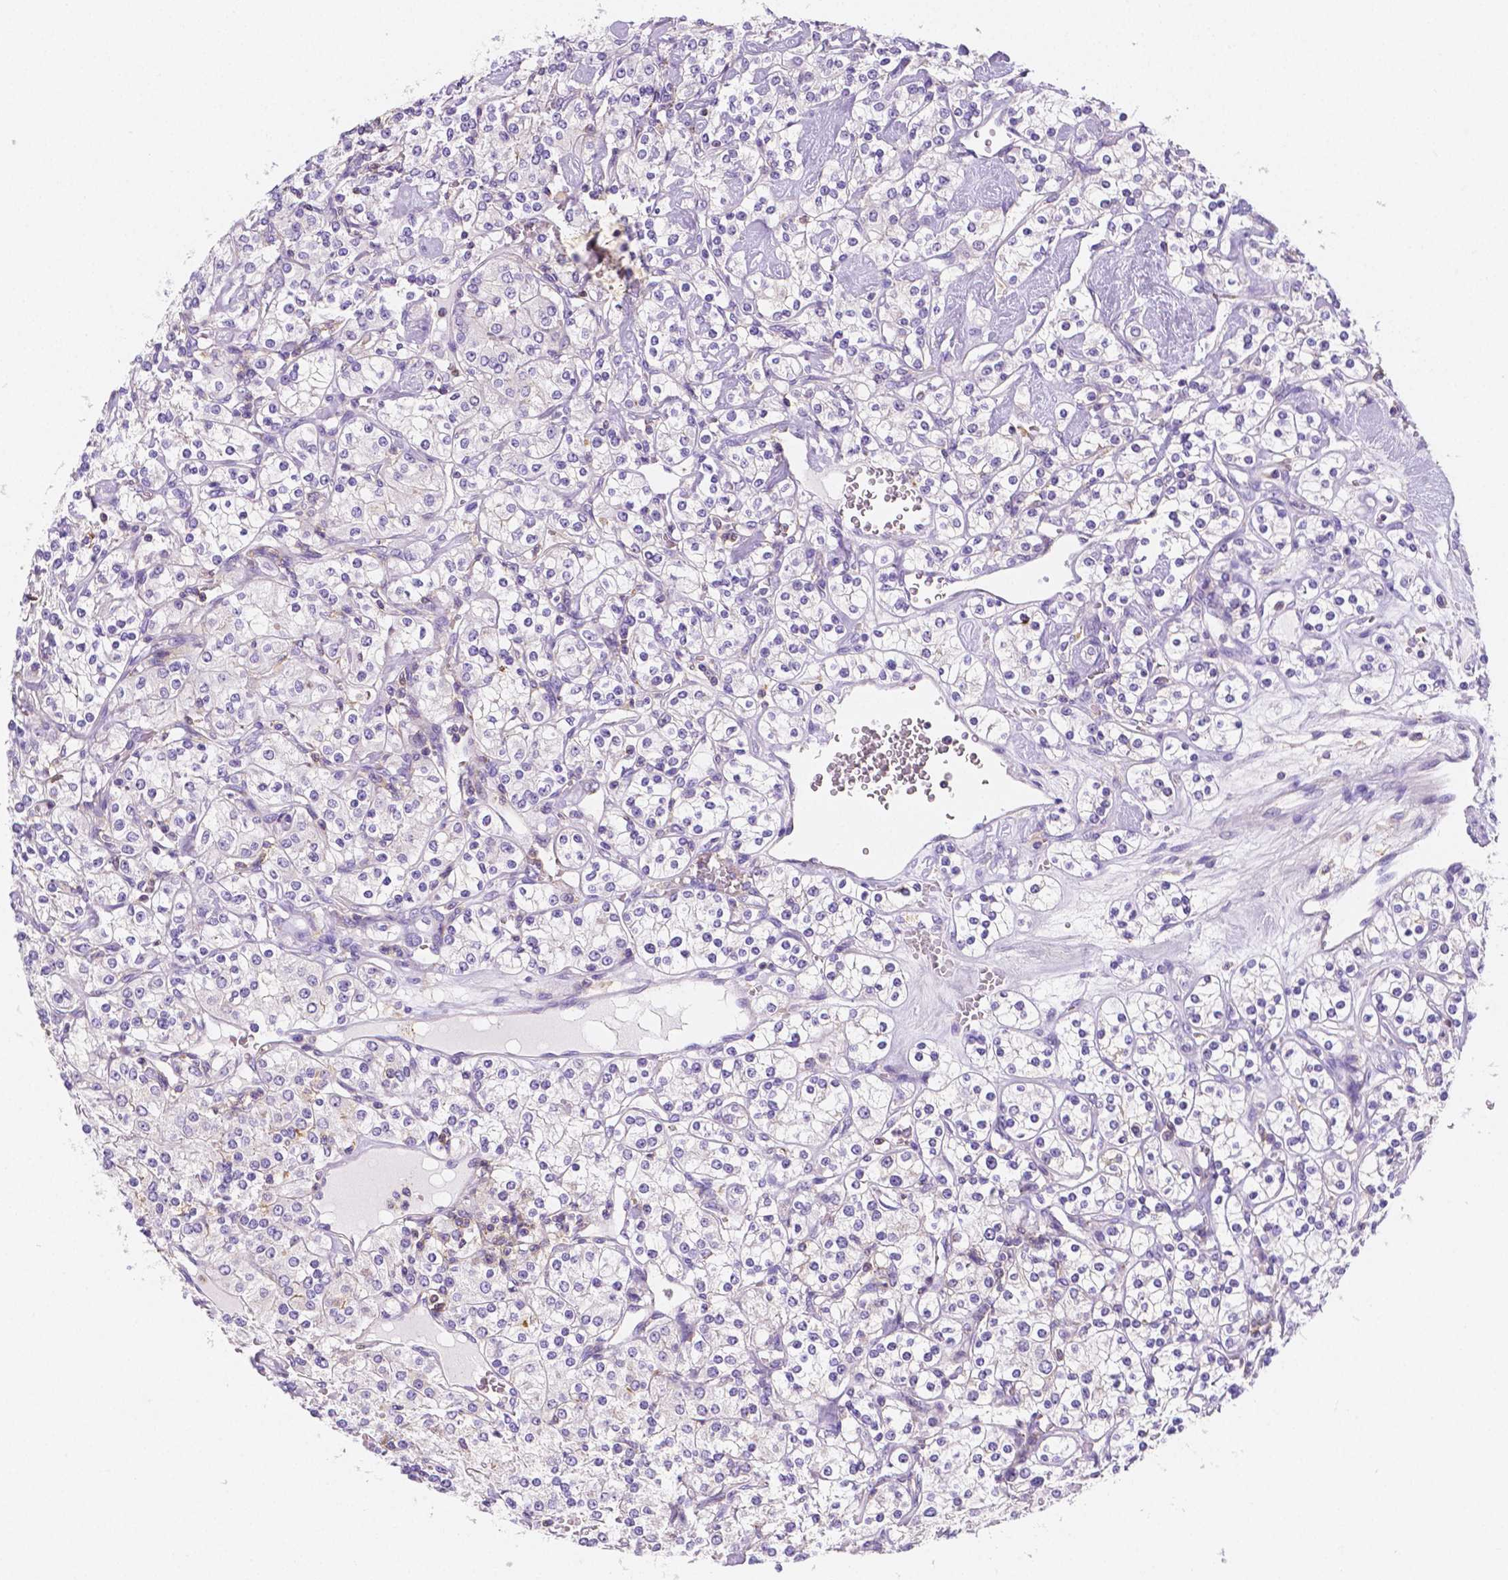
{"staining": {"intensity": "negative", "quantity": "none", "location": "none"}, "tissue": "renal cancer", "cell_type": "Tumor cells", "image_type": "cancer", "snomed": [{"axis": "morphology", "description": "Adenocarcinoma, NOS"}, {"axis": "topography", "description": "Kidney"}], "caption": "IHC histopathology image of renal adenocarcinoma stained for a protein (brown), which demonstrates no positivity in tumor cells.", "gene": "GABRD", "patient": {"sex": "male", "age": 77}}